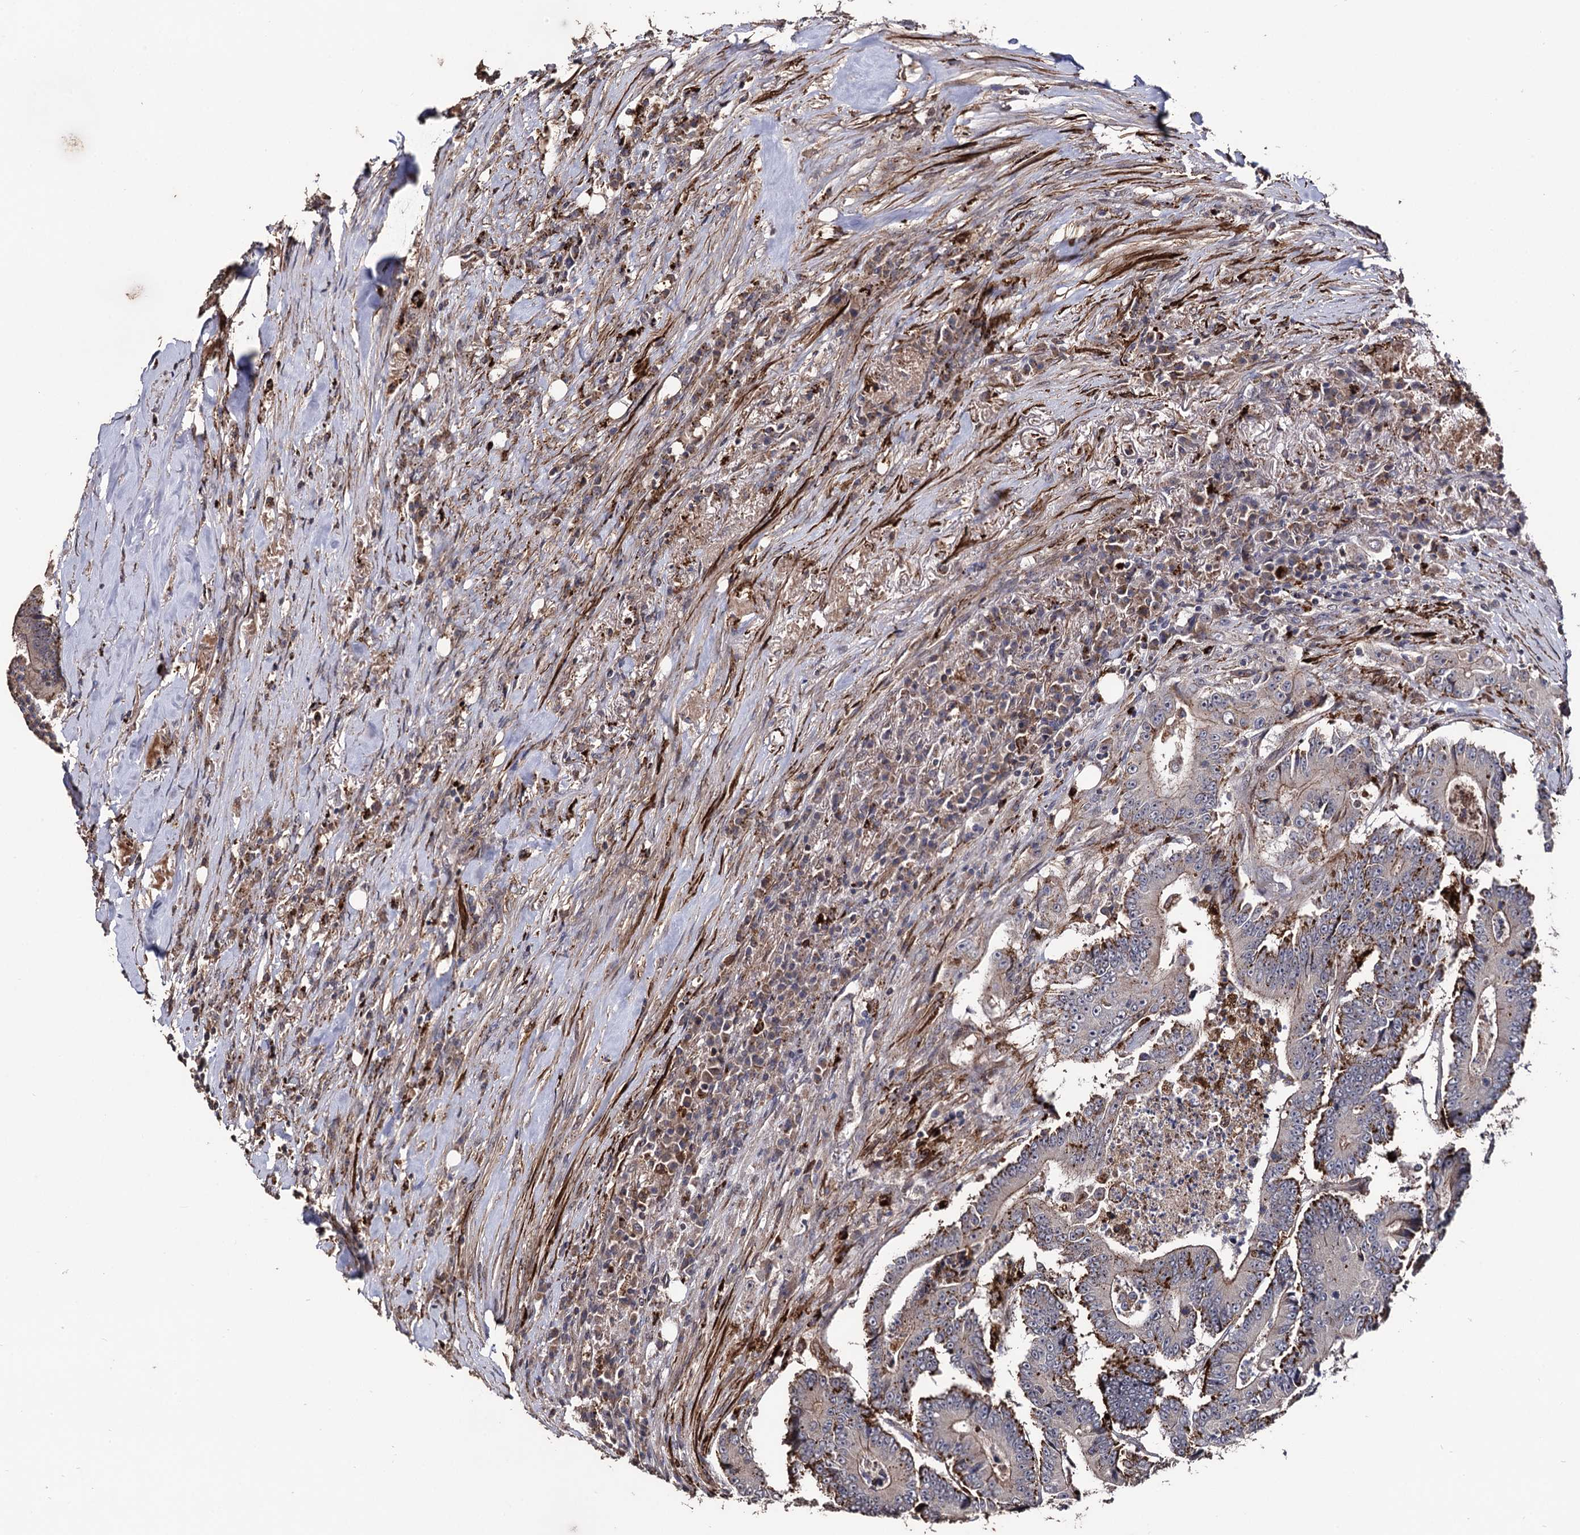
{"staining": {"intensity": "moderate", "quantity": "<25%", "location": "cytoplasmic/membranous"}, "tissue": "colorectal cancer", "cell_type": "Tumor cells", "image_type": "cancer", "snomed": [{"axis": "morphology", "description": "Adenocarcinoma, NOS"}, {"axis": "topography", "description": "Colon"}], "caption": "A micrograph showing moderate cytoplasmic/membranous expression in approximately <25% of tumor cells in colorectal adenocarcinoma, as visualized by brown immunohistochemical staining.", "gene": "MICAL2", "patient": {"sex": "male", "age": 83}}